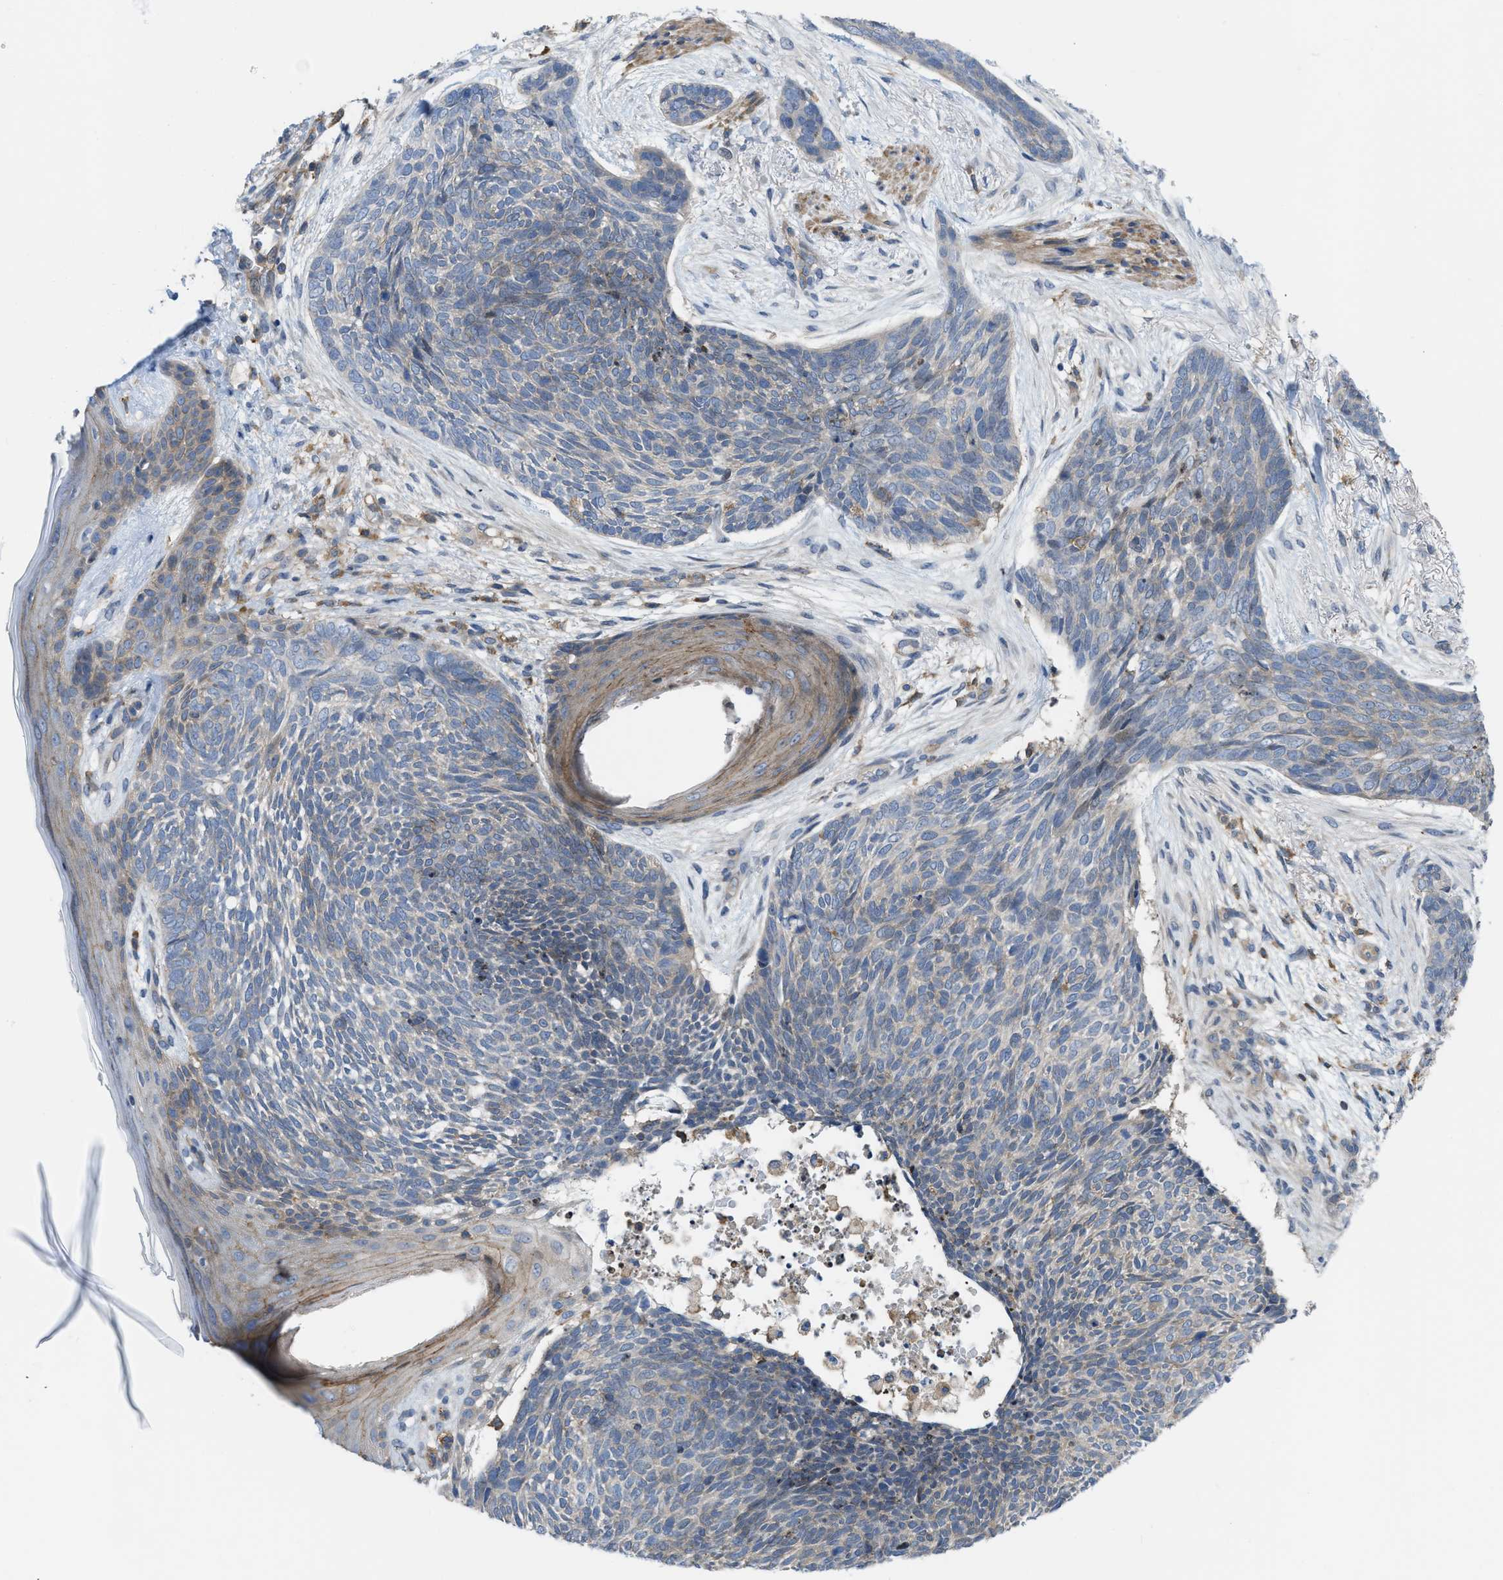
{"staining": {"intensity": "negative", "quantity": "none", "location": "none"}, "tissue": "skin cancer", "cell_type": "Tumor cells", "image_type": "cancer", "snomed": [{"axis": "morphology", "description": "Basal cell carcinoma"}, {"axis": "topography", "description": "Skin"}], "caption": "This photomicrograph is of skin basal cell carcinoma stained with immunohistochemistry (IHC) to label a protein in brown with the nuclei are counter-stained blue. There is no staining in tumor cells.", "gene": "MYO18A", "patient": {"sex": "female", "age": 84}}